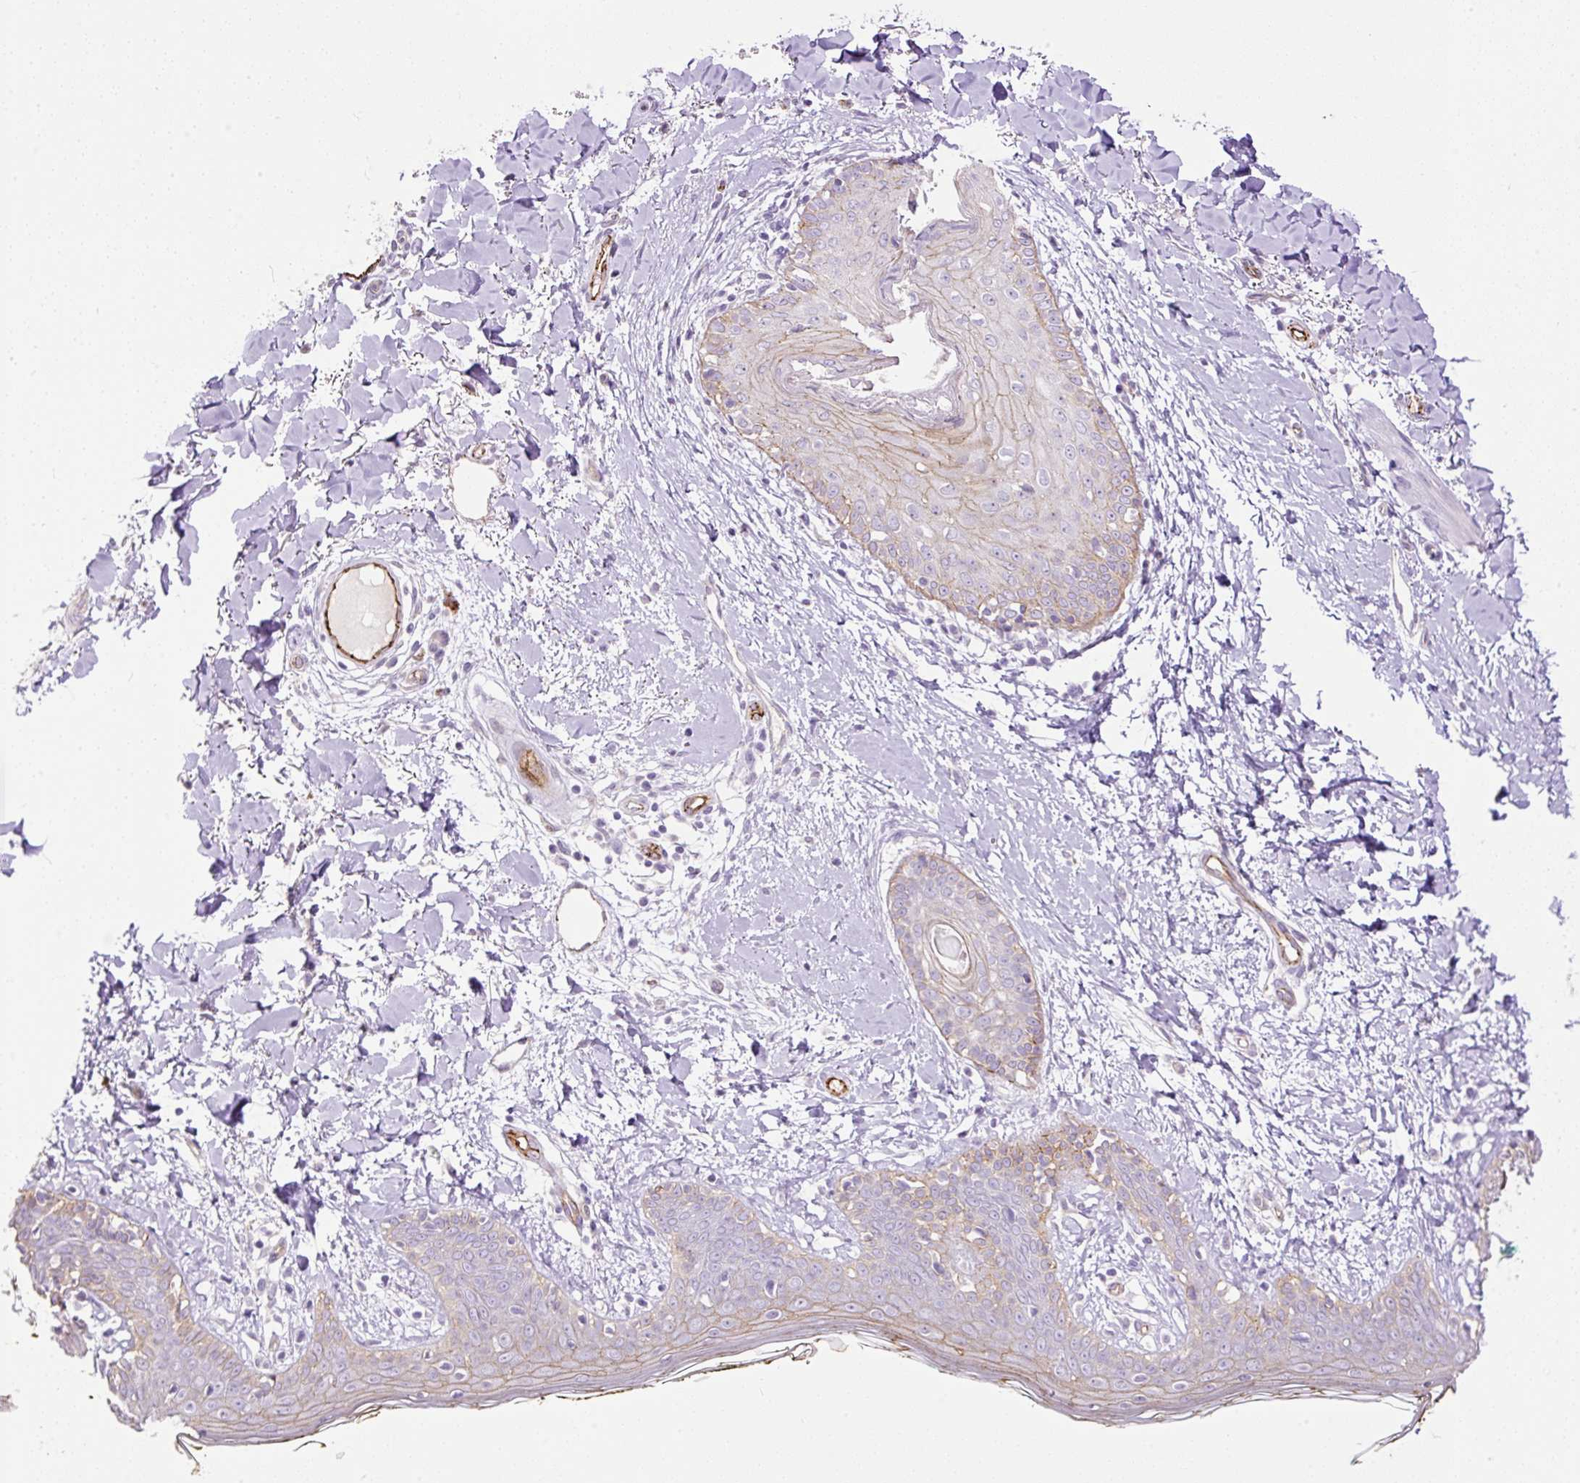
{"staining": {"intensity": "weak", "quantity": ">75%", "location": "cytoplasmic/membranous"}, "tissue": "skin", "cell_type": "Fibroblasts", "image_type": "normal", "snomed": [{"axis": "morphology", "description": "Normal tissue, NOS"}, {"axis": "topography", "description": "Skin"}], "caption": "Protein expression analysis of normal human skin reveals weak cytoplasmic/membranous staining in approximately >75% of fibroblasts. (brown staining indicates protein expression, while blue staining denotes nuclei).", "gene": "MAGEB16", "patient": {"sex": "female", "age": 34}}